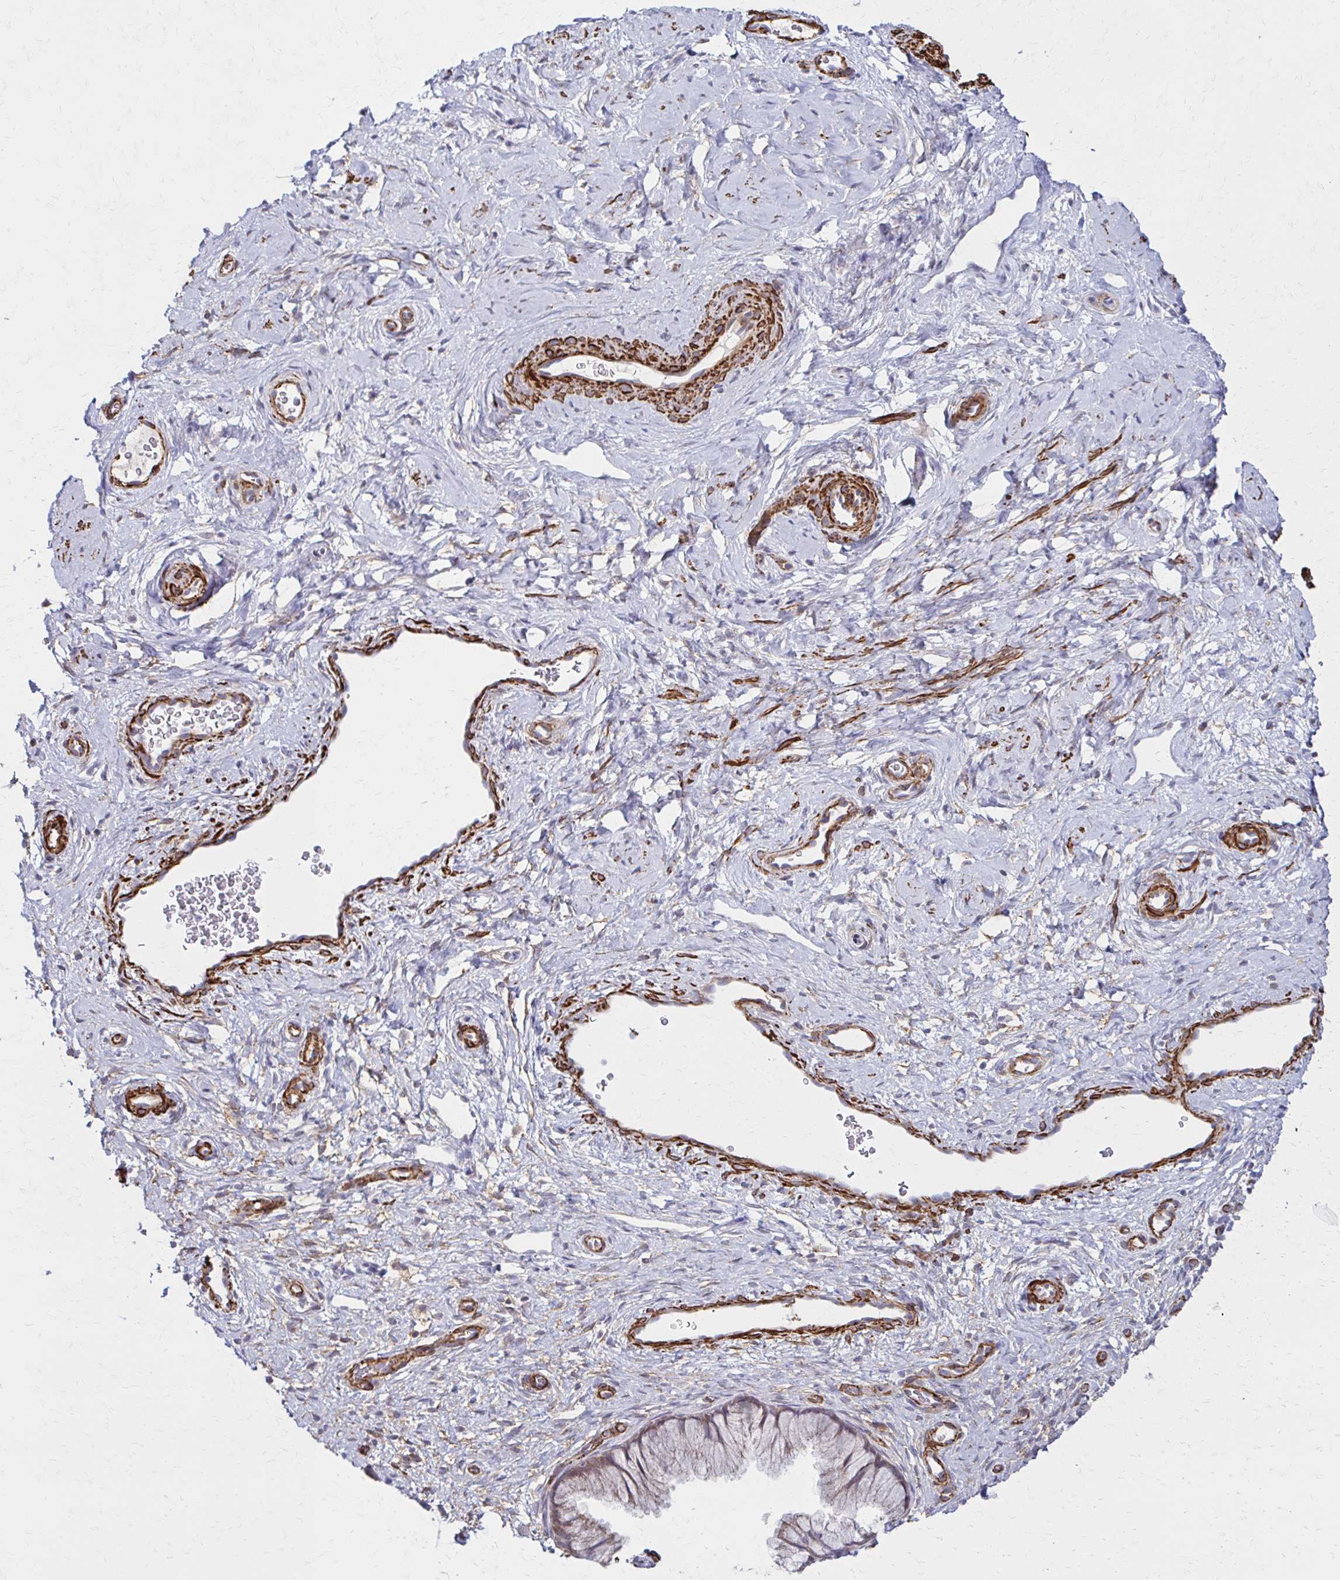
{"staining": {"intensity": "weak", "quantity": "<25%", "location": "cytoplasmic/membranous"}, "tissue": "cervix", "cell_type": "Glandular cells", "image_type": "normal", "snomed": [{"axis": "morphology", "description": "Normal tissue, NOS"}, {"axis": "topography", "description": "Cervix"}], "caption": "High magnification brightfield microscopy of benign cervix stained with DAB (3,3'-diaminobenzidine) (brown) and counterstained with hematoxylin (blue): glandular cells show no significant staining.", "gene": "TIMMDC1", "patient": {"sex": "female", "age": 34}}